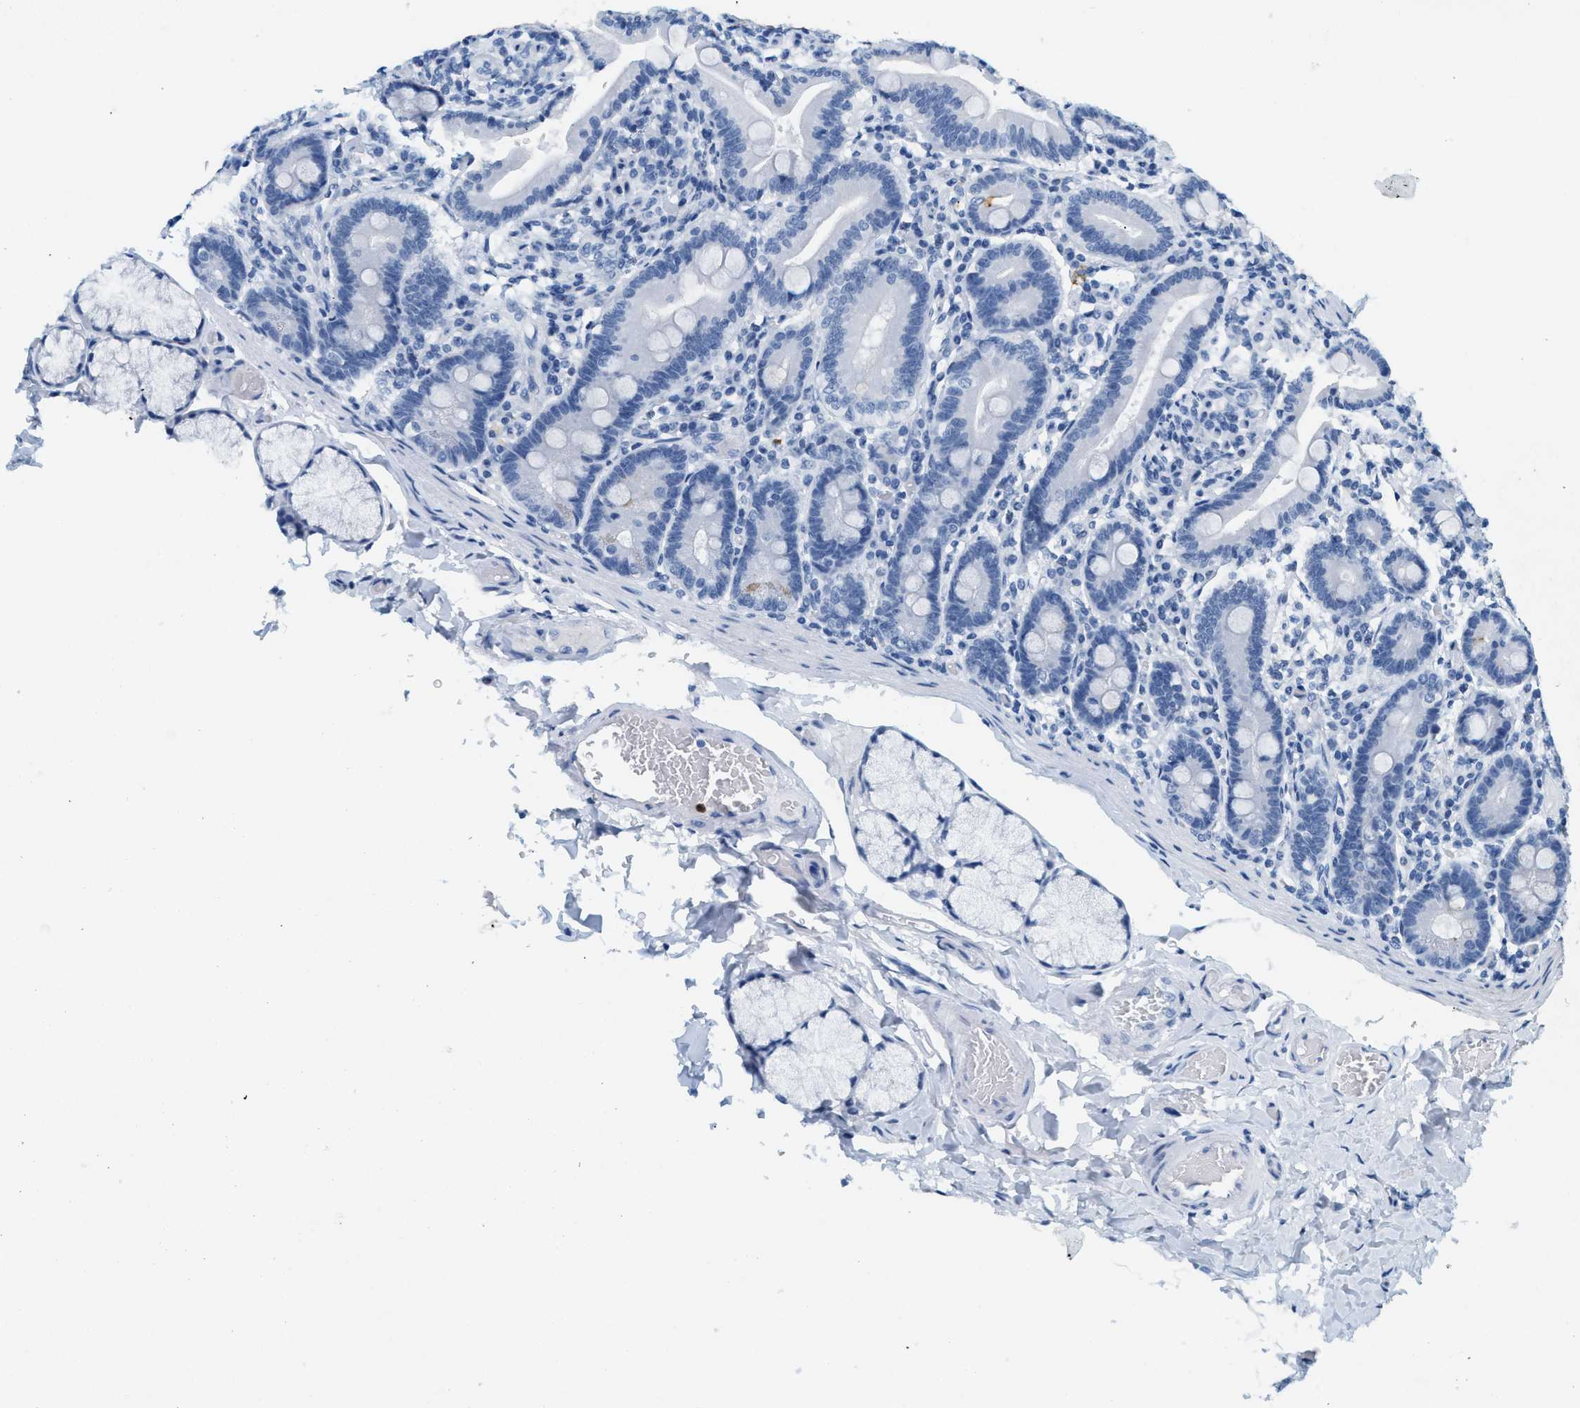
{"staining": {"intensity": "moderate", "quantity": "<25%", "location": "cytoplasmic/membranous"}, "tissue": "duodenum", "cell_type": "Glandular cells", "image_type": "normal", "snomed": [{"axis": "morphology", "description": "Normal tissue, NOS"}, {"axis": "topography", "description": "Duodenum"}], "caption": "Benign duodenum reveals moderate cytoplasmic/membranous positivity in approximately <25% of glandular cells The protein is shown in brown color, while the nuclei are stained blue..", "gene": "LCN2", "patient": {"sex": "male", "age": 54}}